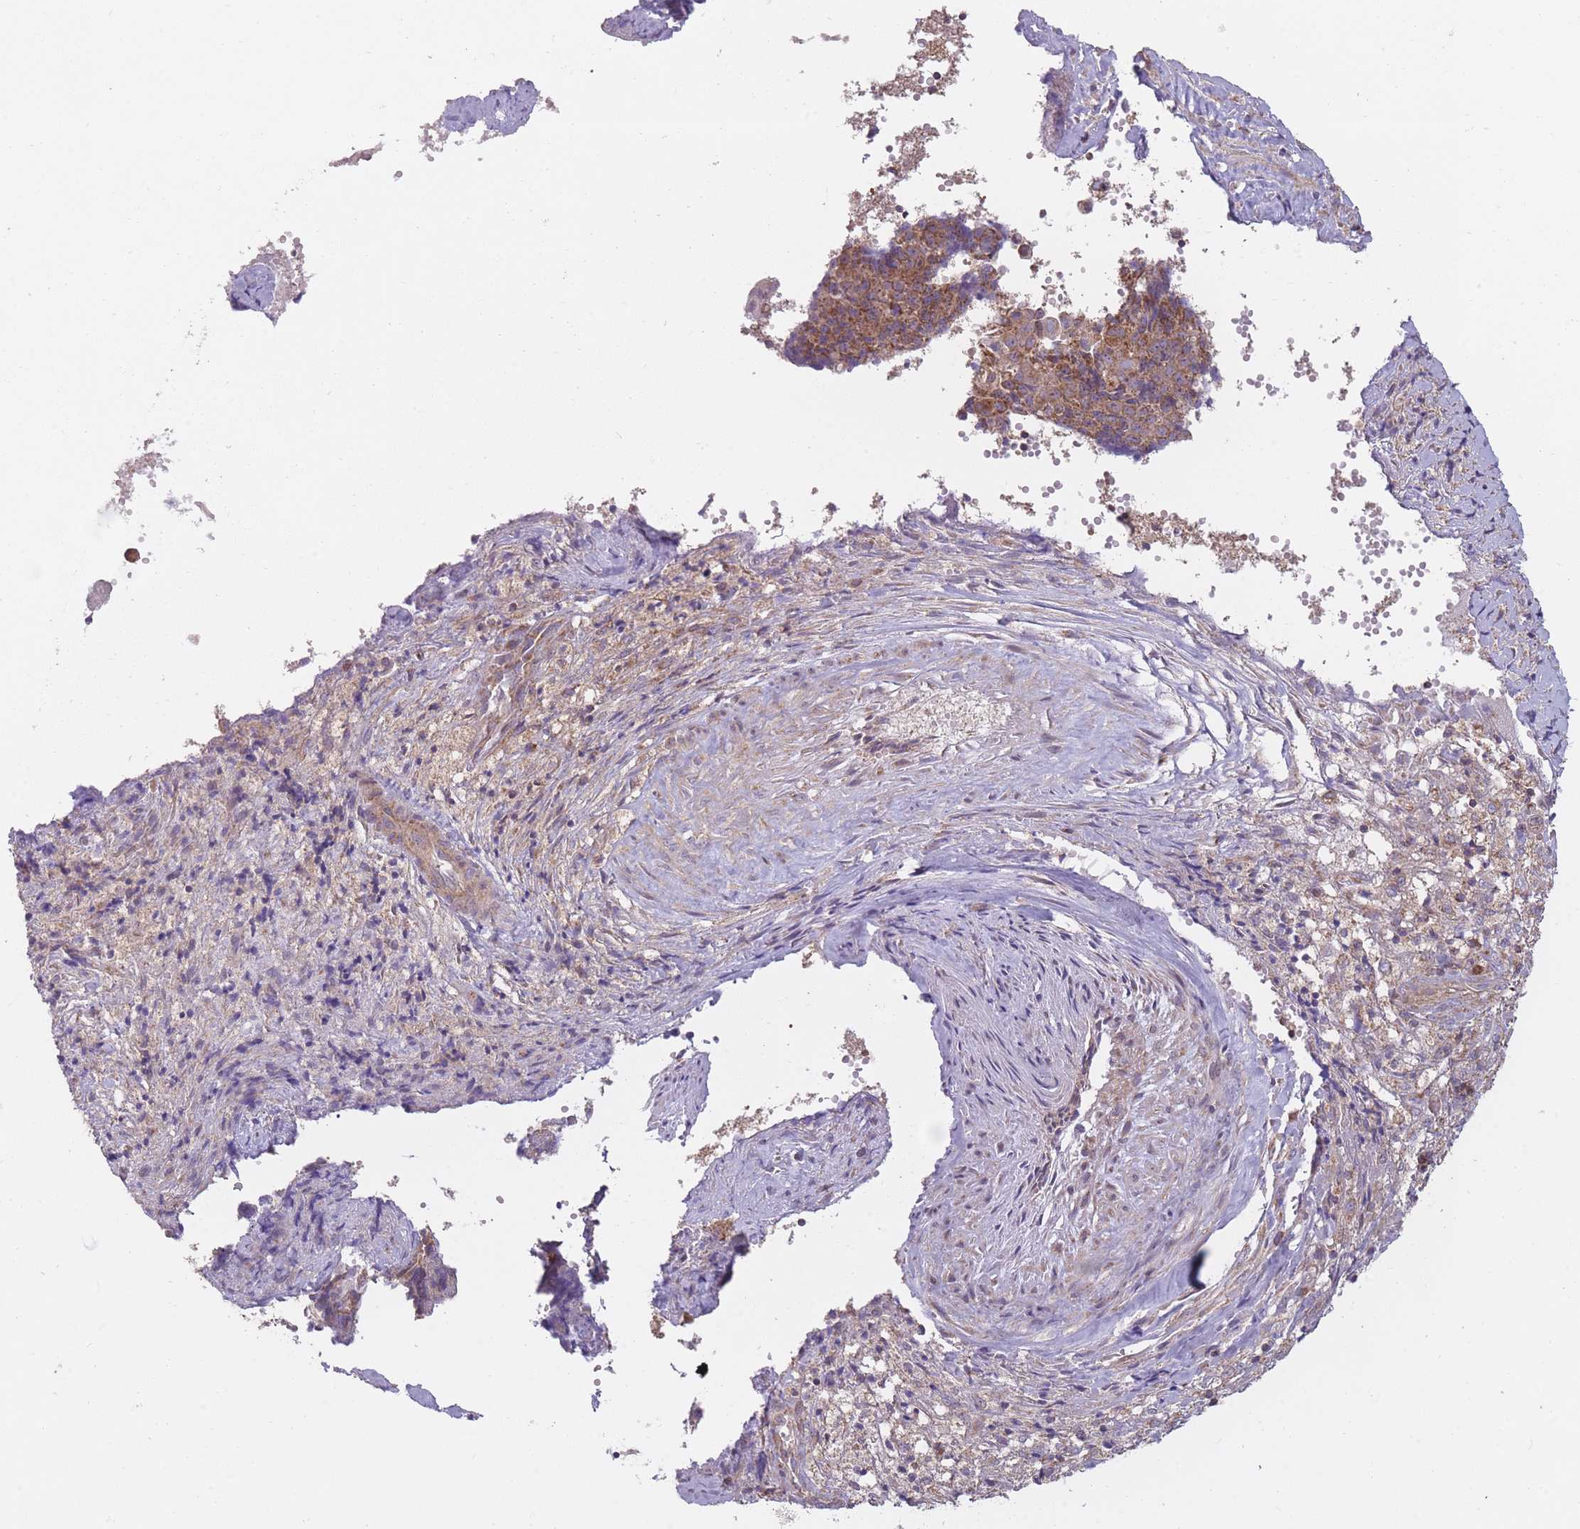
{"staining": {"intensity": "strong", "quantity": ">75%", "location": "cytoplasmic/membranous"}, "tissue": "ovarian cancer", "cell_type": "Tumor cells", "image_type": "cancer", "snomed": [{"axis": "morphology", "description": "Carcinoma, endometroid"}, {"axis": "topography", "description": "Ovary"}], "caption": "This image exhibits immunohistochemistry (IHC) staining of ovarian cancer, with high strong cytoplasmic/membranous staining in approximately >75% of tumor cells.", "gene": "NDUFA9", "patient": {"sex": "female", "age": 42}}